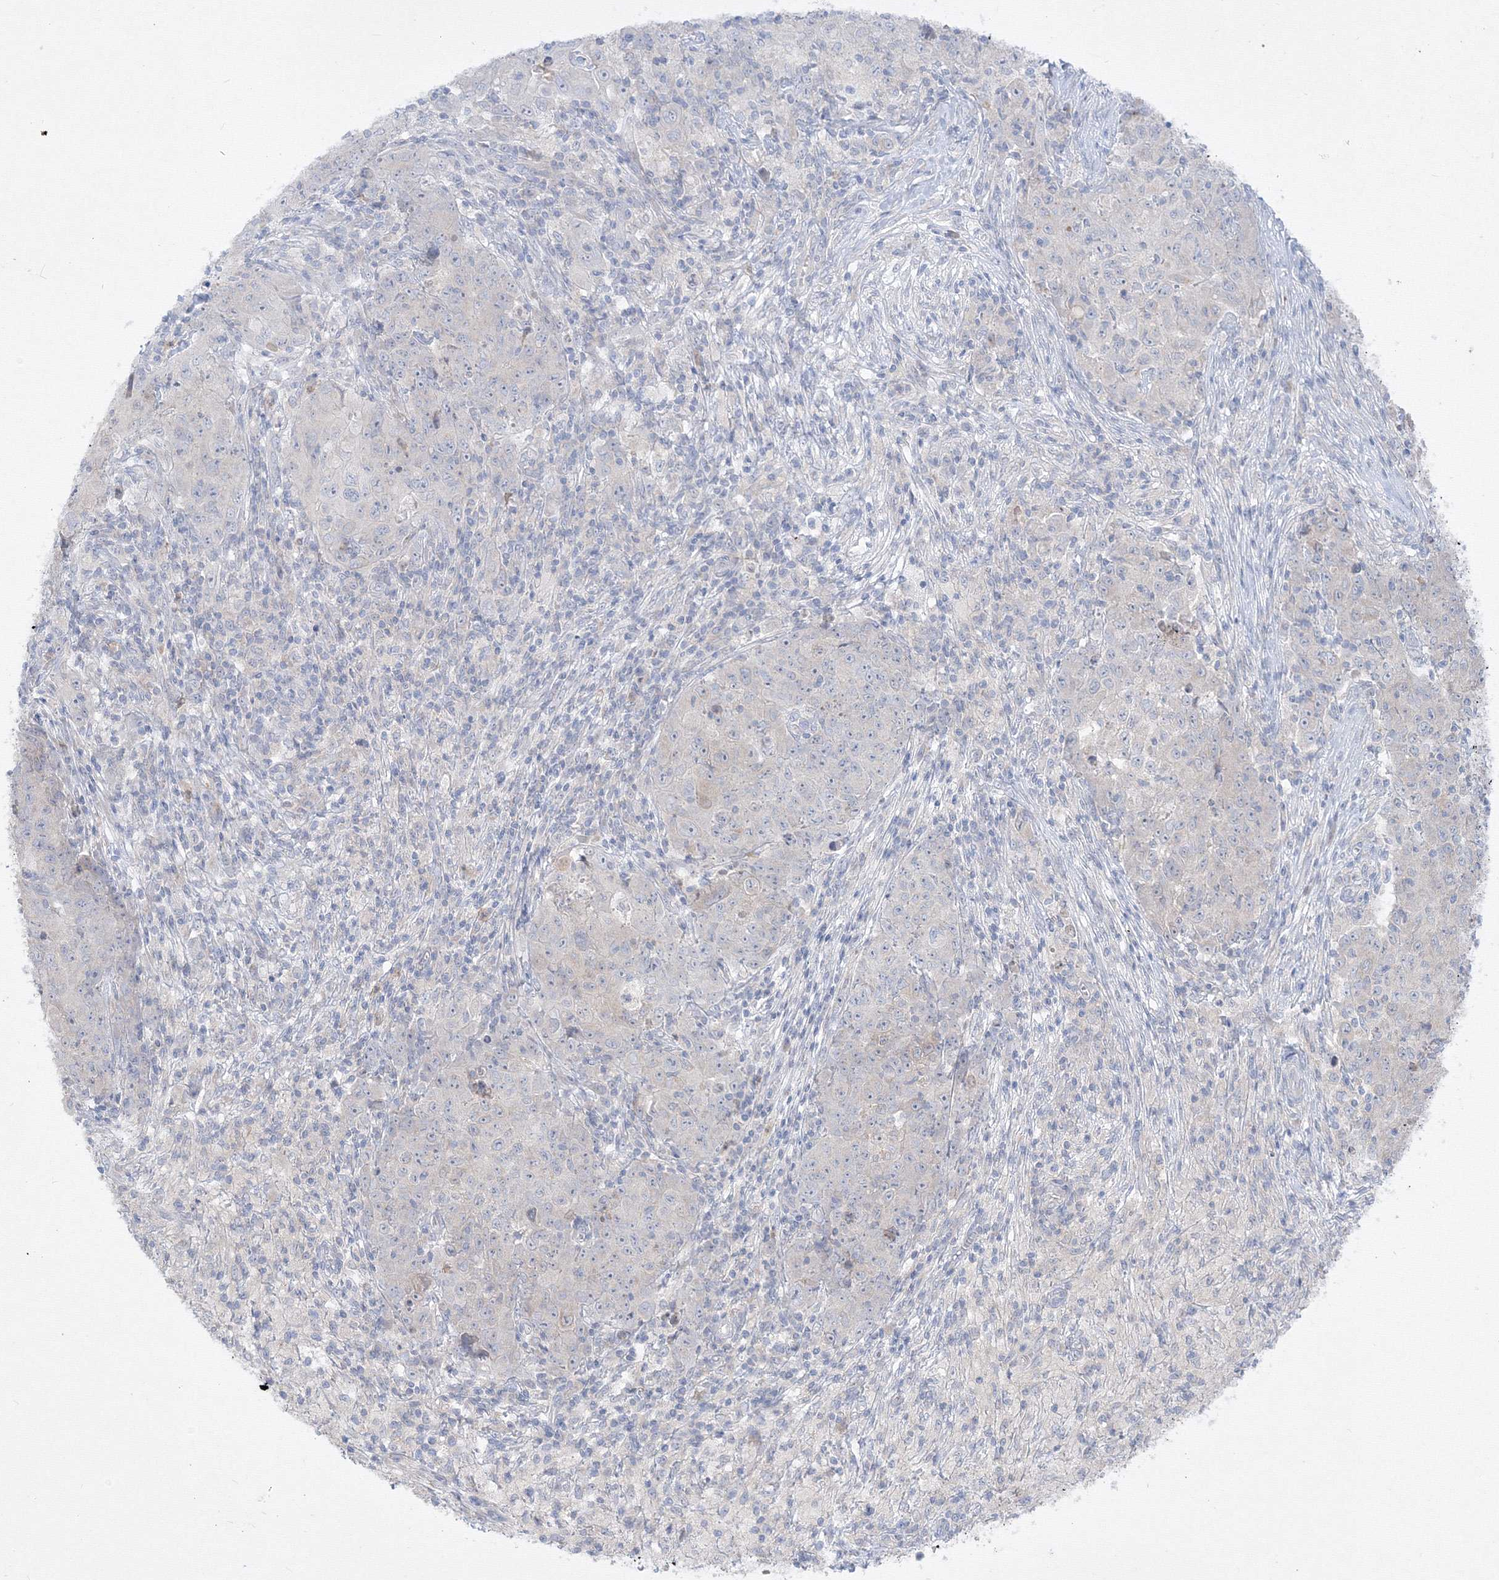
{"staining": {"intensity": "negative", "quantity": "none", "location": "none"}, "tissue": "ovarian cancer", "cell_type": "Tumor cells", "image_type": "cancer", "snomed": [{"axis": "morphology", "description": "Carcinoma, endometroid"}, {"axis": "topography", "description": "Ovary"}], "caption": "Tumor cells are negative for brown protein staining in ovarian cancer (endometroid carcinoma). Nuclei are stained in blue.", "gene": "FBXL8", "patient": {"sex": "female", "age": 42}}